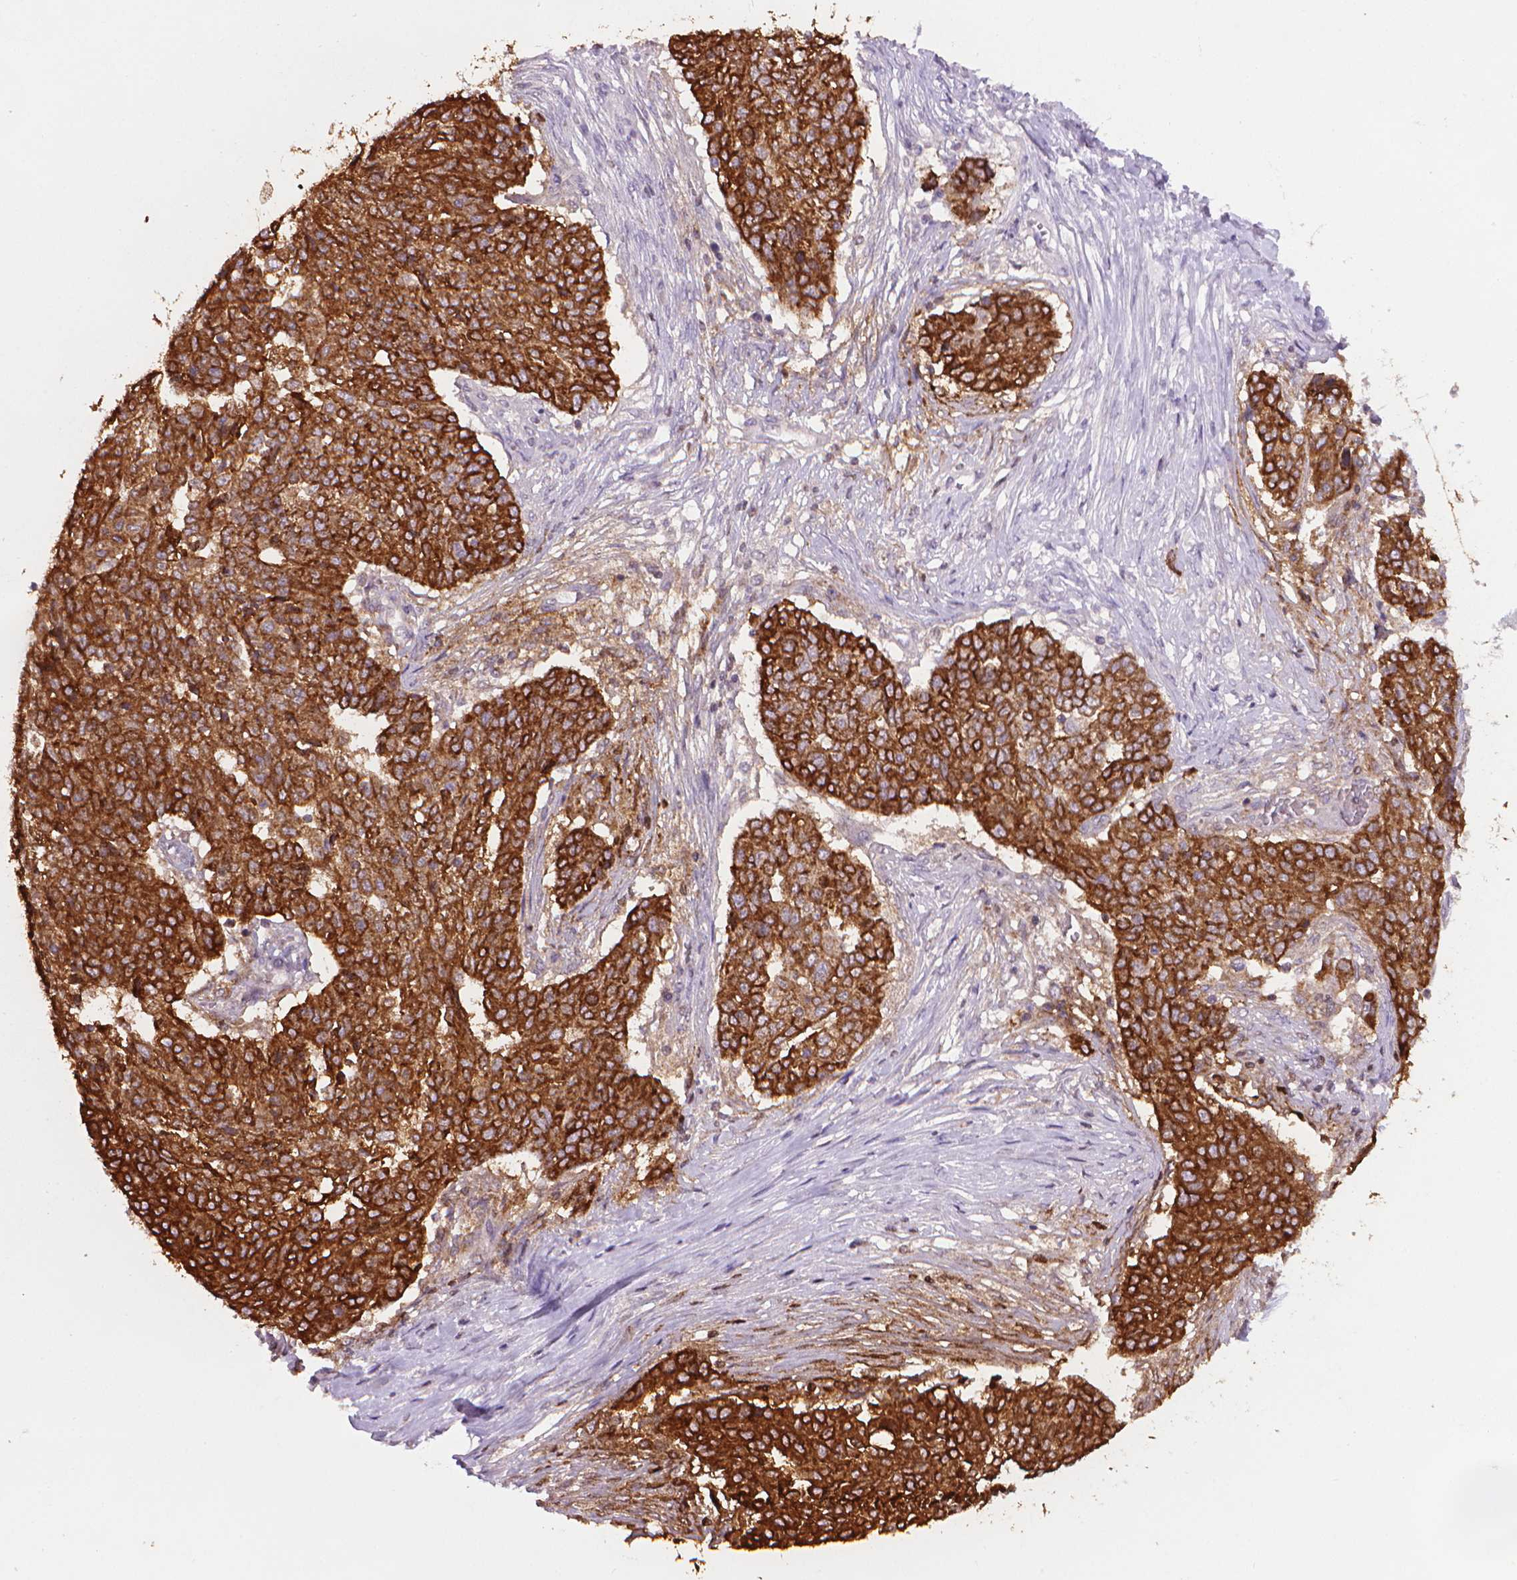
{"staining": {"intensity": "strong", "quantity": ">75%", "location": "cytoplasmic/membranous"}, "tissue": "ovarian cancer", "cell_type": "Tumor cells", "image_type": "cancer", "snomed": [{"axis": "morphology", "description": "Cystadenocarcinoma, serous, NOS"}, {"axis": "topography", "description": "Ovary"}], "caption": "Protein expression by immunohistochemistry (IHC) shows strong cytoplasmic/membranous positivity in approximately >75% of tumor cells in ovarian cancer (serous cystadenocarcinoma). The staining was performed using DAB (3,3'-diaminobenzidine), with brown indicating positive protein expression. Nuclei are stained blue with hematoxylin.", "gene": "MUC1", "patient": {"sex": "female", "age": 67}}